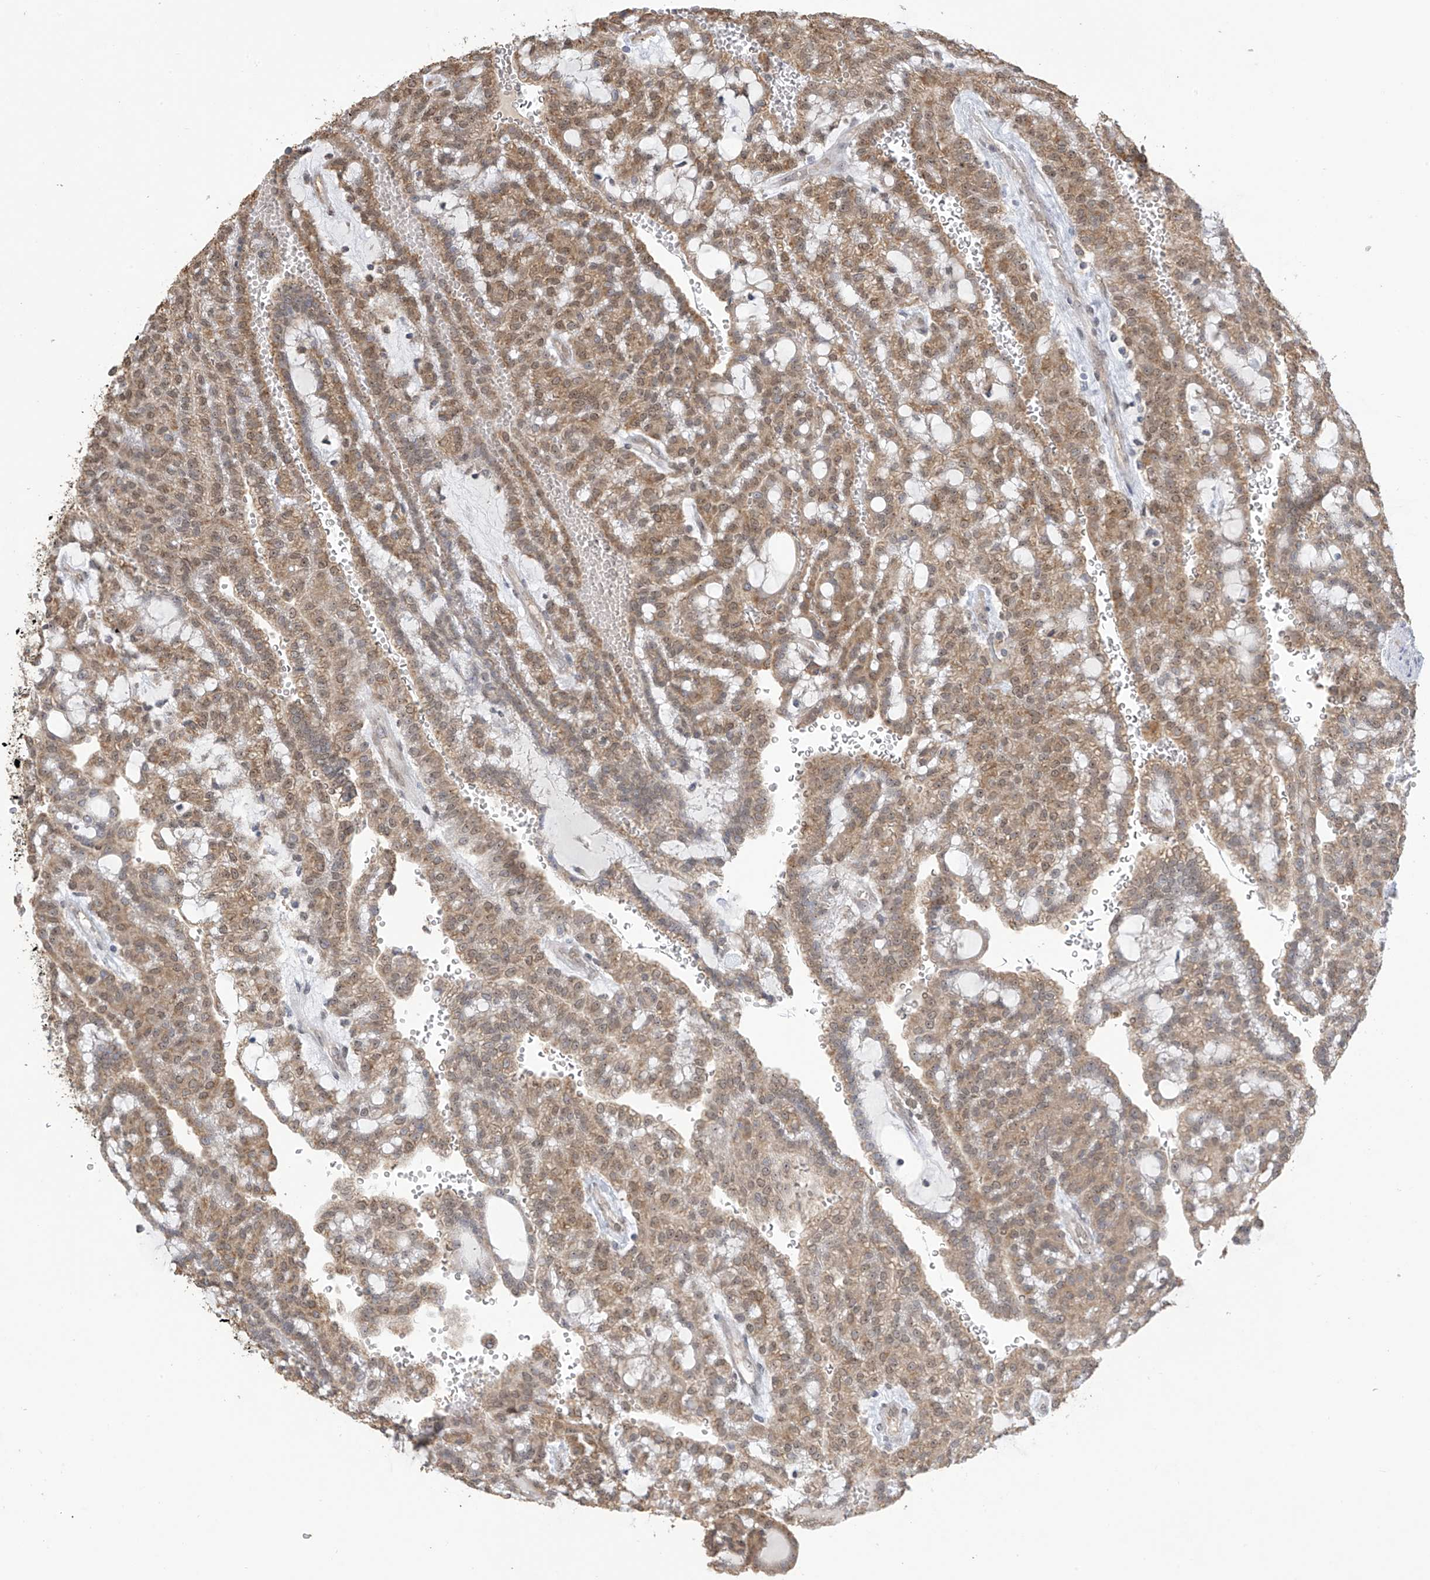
{"staining": {"intensity": "moderate", "quantity": ">75%", "location": "cytoplasmic/membranous,nuclear"}, "tissue": "renal cancer", "cell_type": "Tumor cells", "image_type": "cancer", "snomed": [{"axis": "morphology", "description": "Adenocarcinoma, NOS"}, {"axis": "topography", "description": "Kidney"}], "caption": "Human renal adenocarcinoma stained with a brown dye exhibits moderate cytoplasmic/membranous and nuclear positive positivity in about >75% of tumor cells.", "gene": "KIAA1522", "patient": {"sex": "male", "age": 63}}